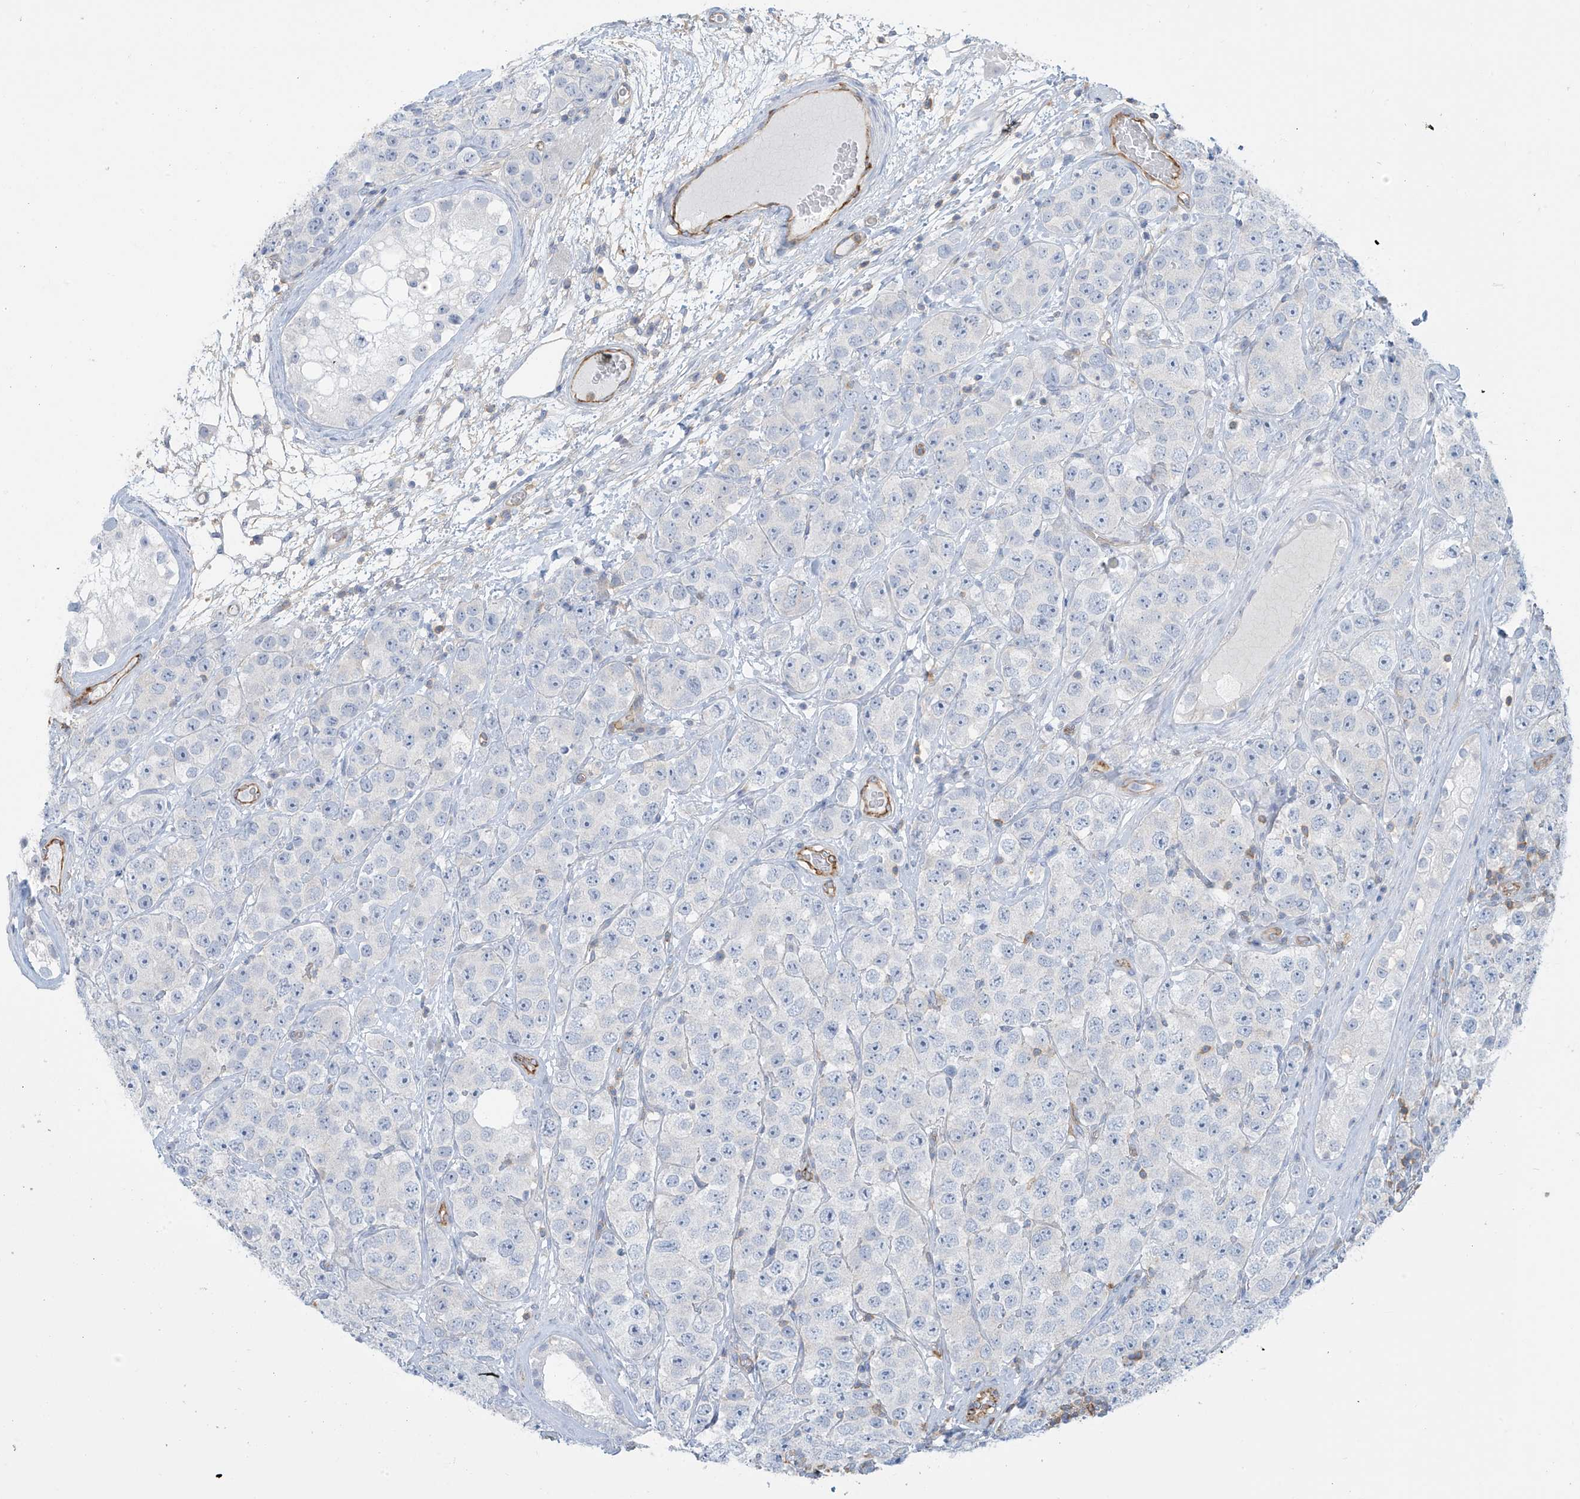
{"staining": {"intensity": "negative", "quantity": "none", "location": "none"}, "tissue": "testis cancer", "cell_type": "Tumor cells", "image_type": "cancer", "snomed": [{"axis": "morphology", "description": "Seminoma, NOS"}, {"axis": "topography", "description": "Testis"}], "caption": "This is a micrograph of immunohistochemistry (IHC) staining of seminoma (testis), which shows no staining in tumor cells. Nuclei are stained in blue.", "gene": "ZNF846", "patient": {"sex": "male", "age": 28}}